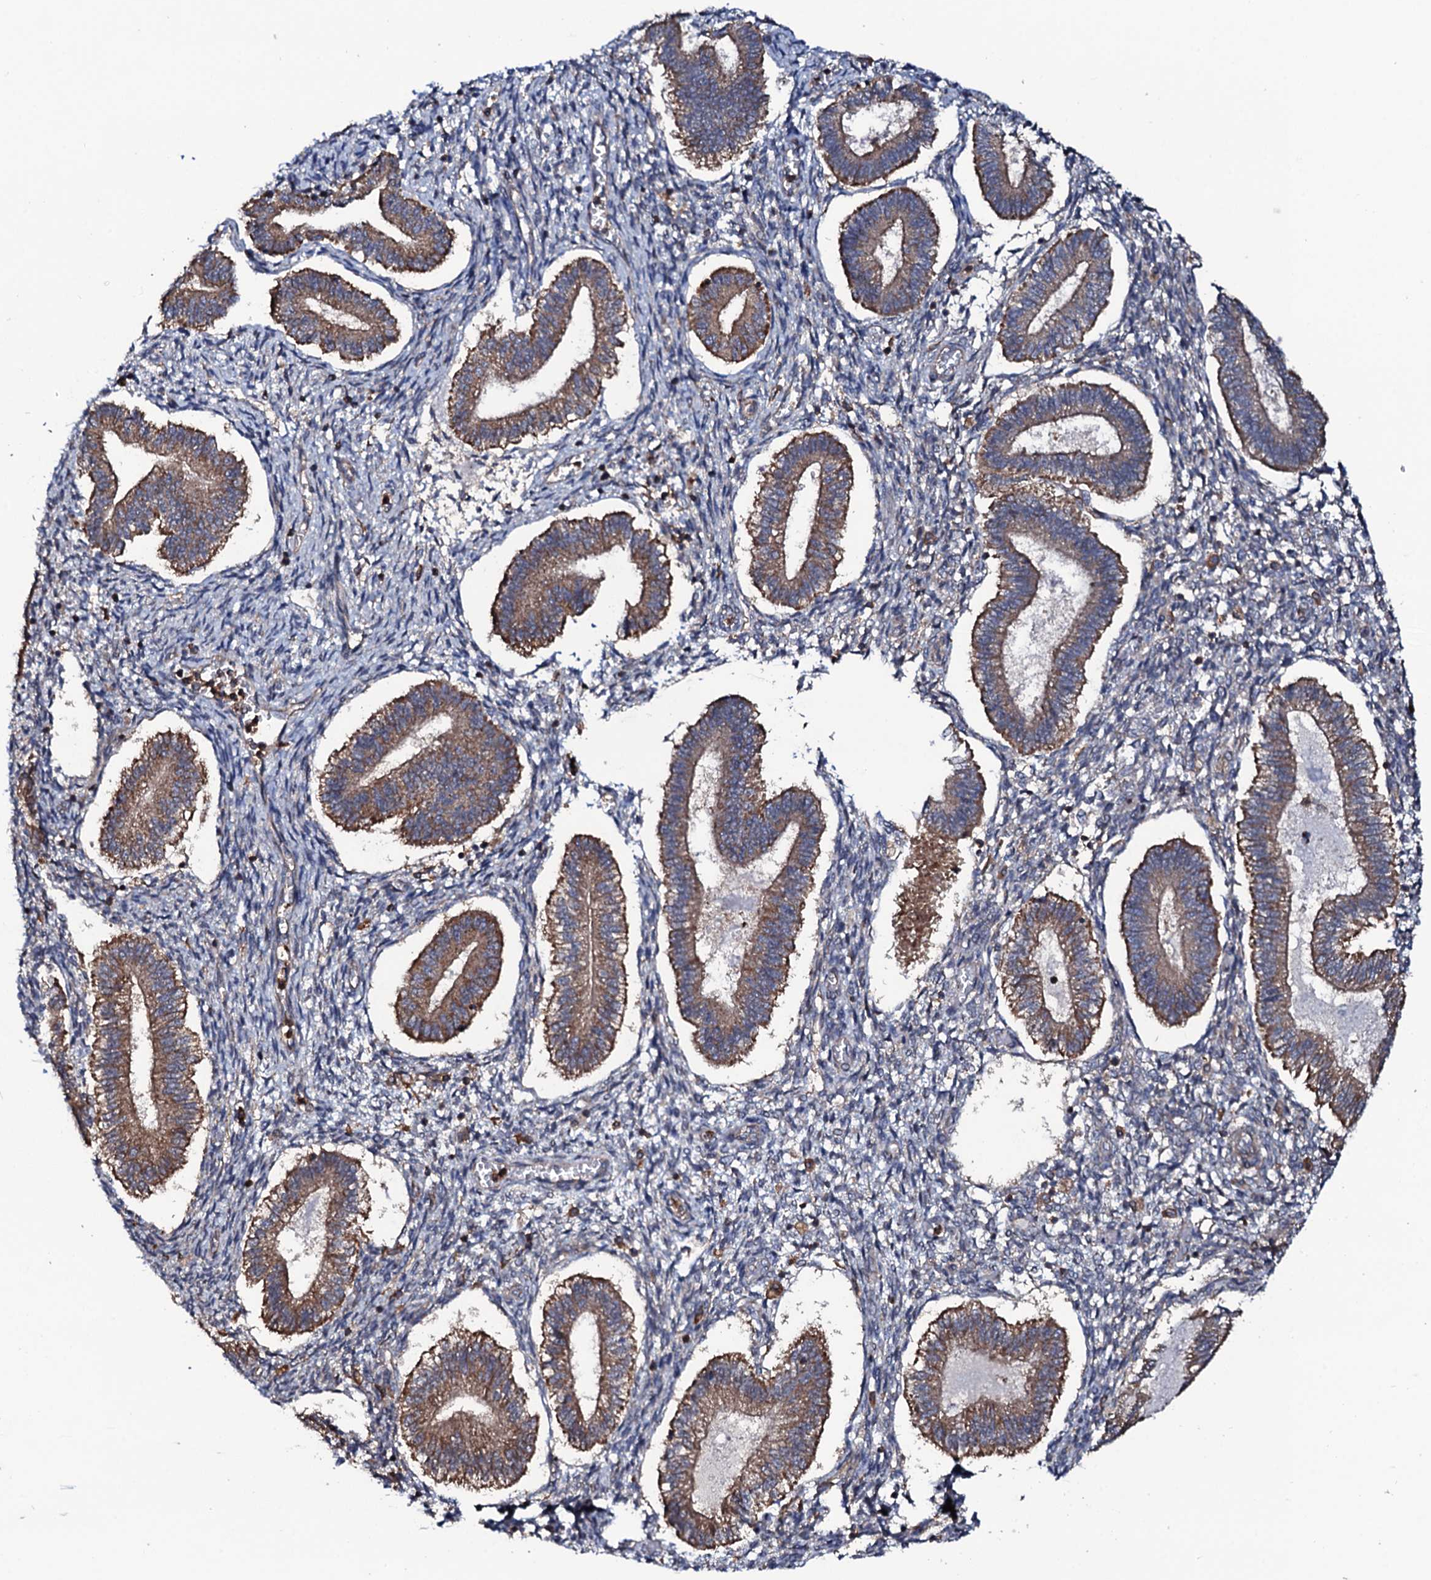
{"staining": {"intensity": "moderate", "quantity": "<25%", "location": "nuclear"}, "tissue": "endometrium", "cell_type": "Cells in endometrial stroma", "image_type": "normal", "snomed": [{"axis": "morphology", "description": "Normal tissue, NOS"}, {"axis": "topography", "description": "Endometrium"}], "caption": "Immunohistochemistry (IHC) (DAB) staining of benign human endometrium shows moderate nuclear protein expression in approximately <25% of cells in endometrial stroma. (Brightfield microscopy of DAB IHC at high magnification).", "gene": "COG6", "patient": {"sex": "female", "age": 25}}